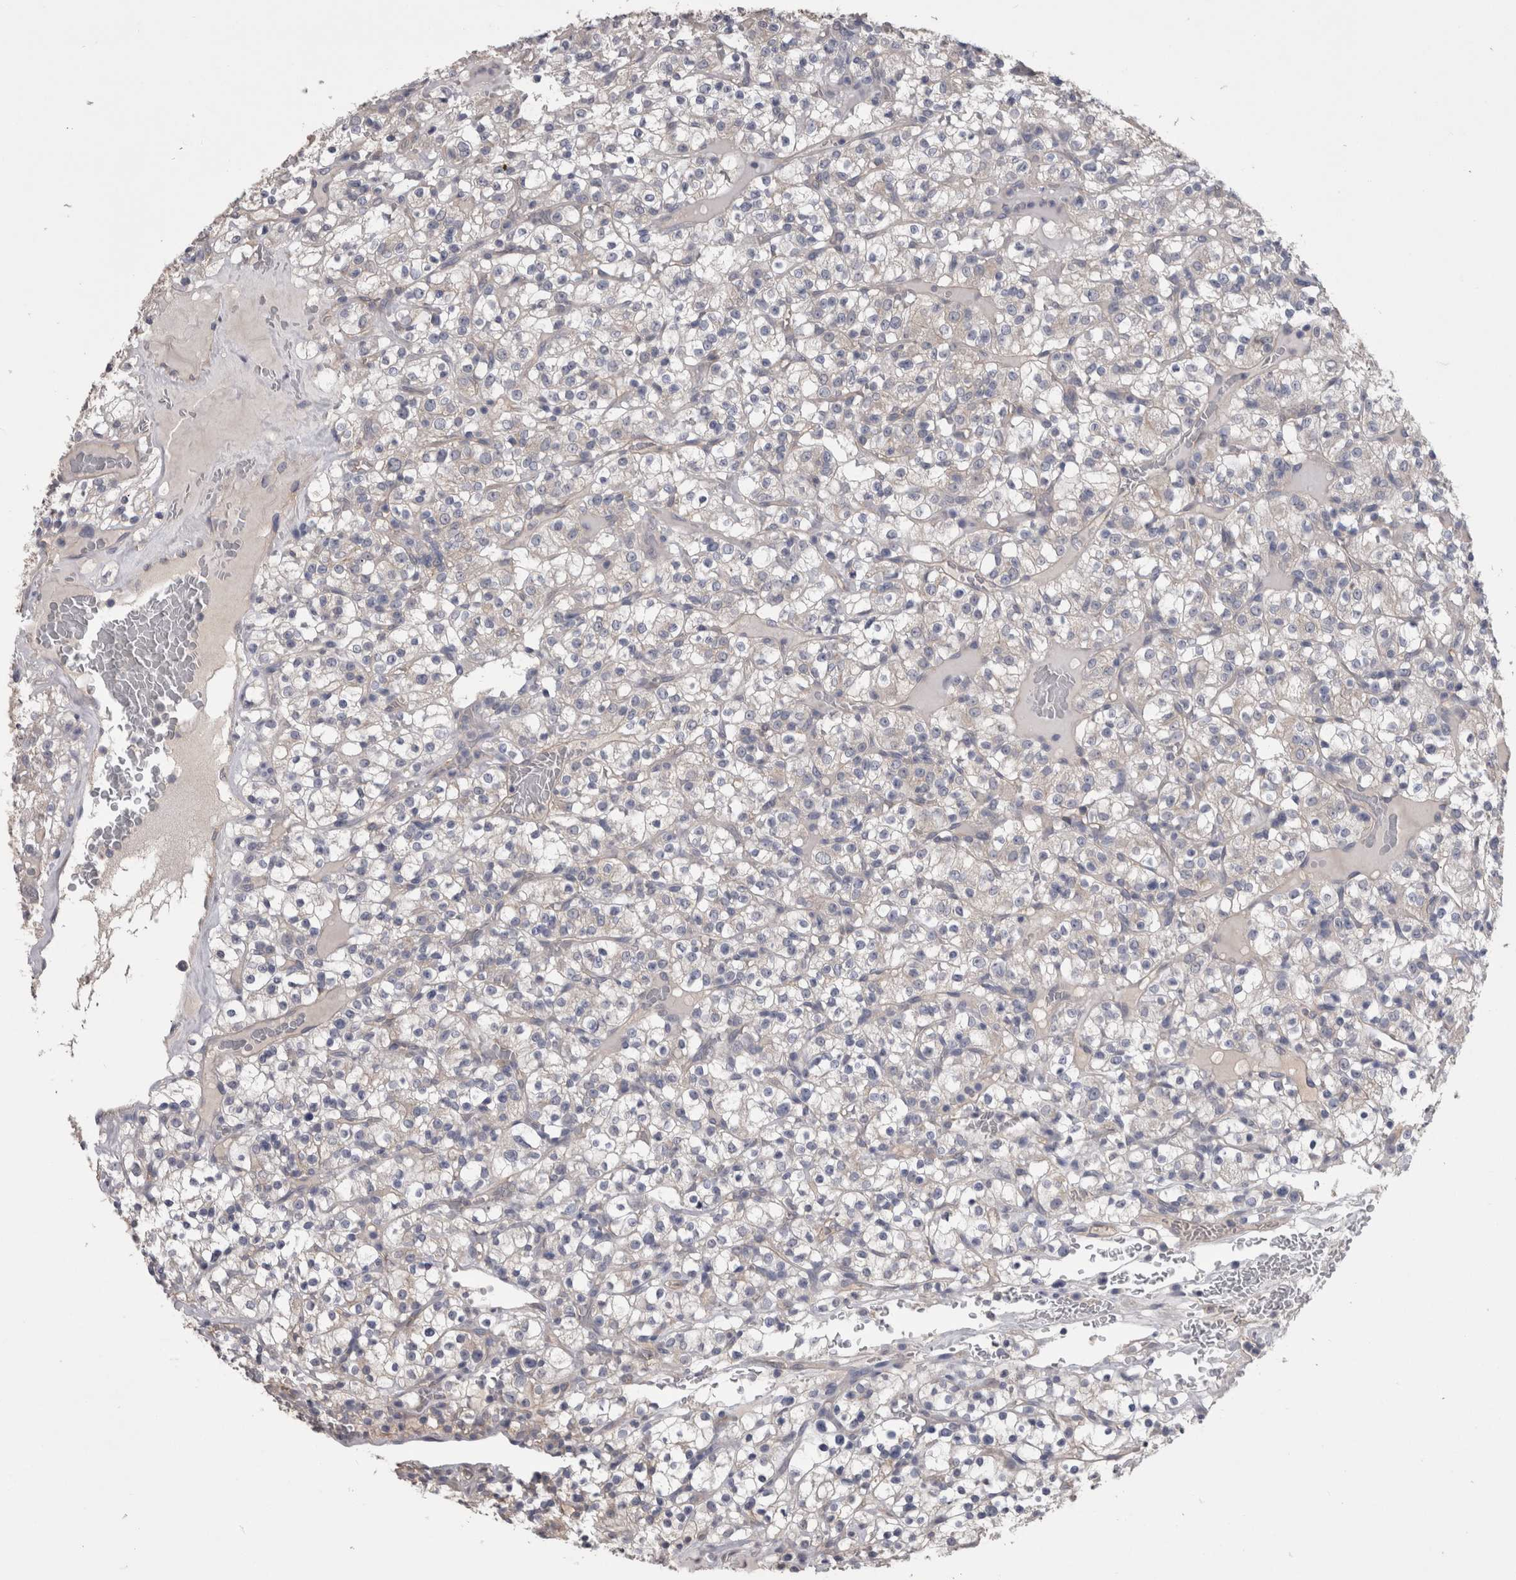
{"staining": {"intensity": "negative", "quantity": "none", "location": "none"}, "tissue": "renal cancer", "cell_type": "Tumor cells", "image_type": "cancer", "snomed": [{"axis": "morphology", "description": "Normal tissue, NOS"}, {"axis": "morphology", "description": "Adenocarcinoma, NOS"}, {"axis": "topography", "description": "Kidney"}], "caption": "Immunohistochemical staining of renal cancer (adenocarcinoma) demonstrates no significant staining in tumor cells.", "gene": "NECTIN2", "patient": {"sex": "female", "age": 72}}